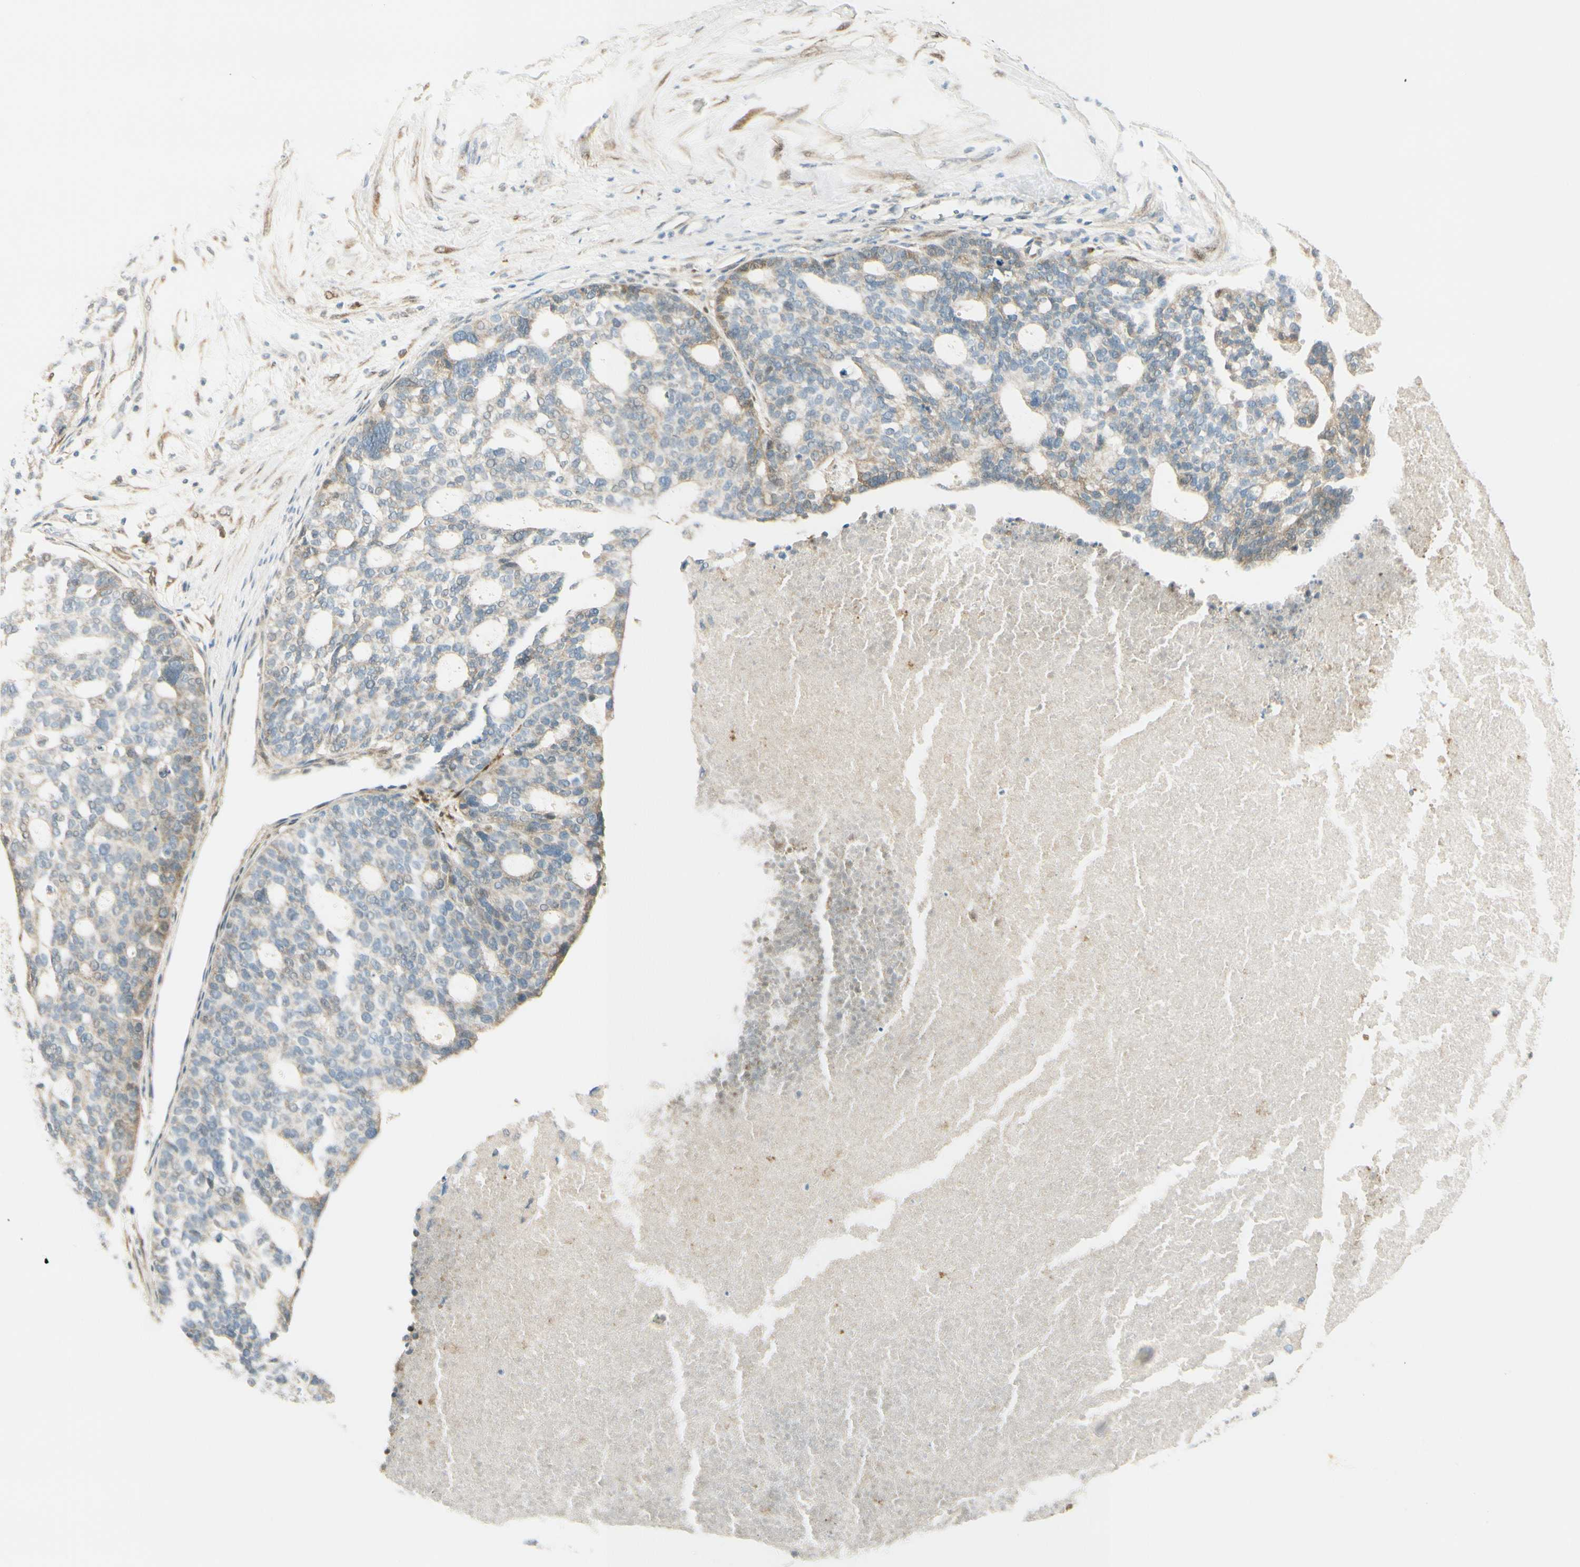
{"staining": {"intensity": "moderate", "quantity": "<25%", "location": "cytoplasmic/membranous"}, "tissue": "ovarian cancer", "cell_type": "Tumor cells", "image_type": "cancer", "snomed": [{"axis": "morphology", "description": "Cystadenocarcinoma, serous, NOS"}, {"axis": "topography", "description": "Ovary"}], "caption": "Moderate cytoplasmic/membranous staining is appreciated in about <25% of tumor cells in serous cystadenocarcinoma (ovarian).", "gene": "FHL2", "patient": {"sex": "female", "age": 59}}